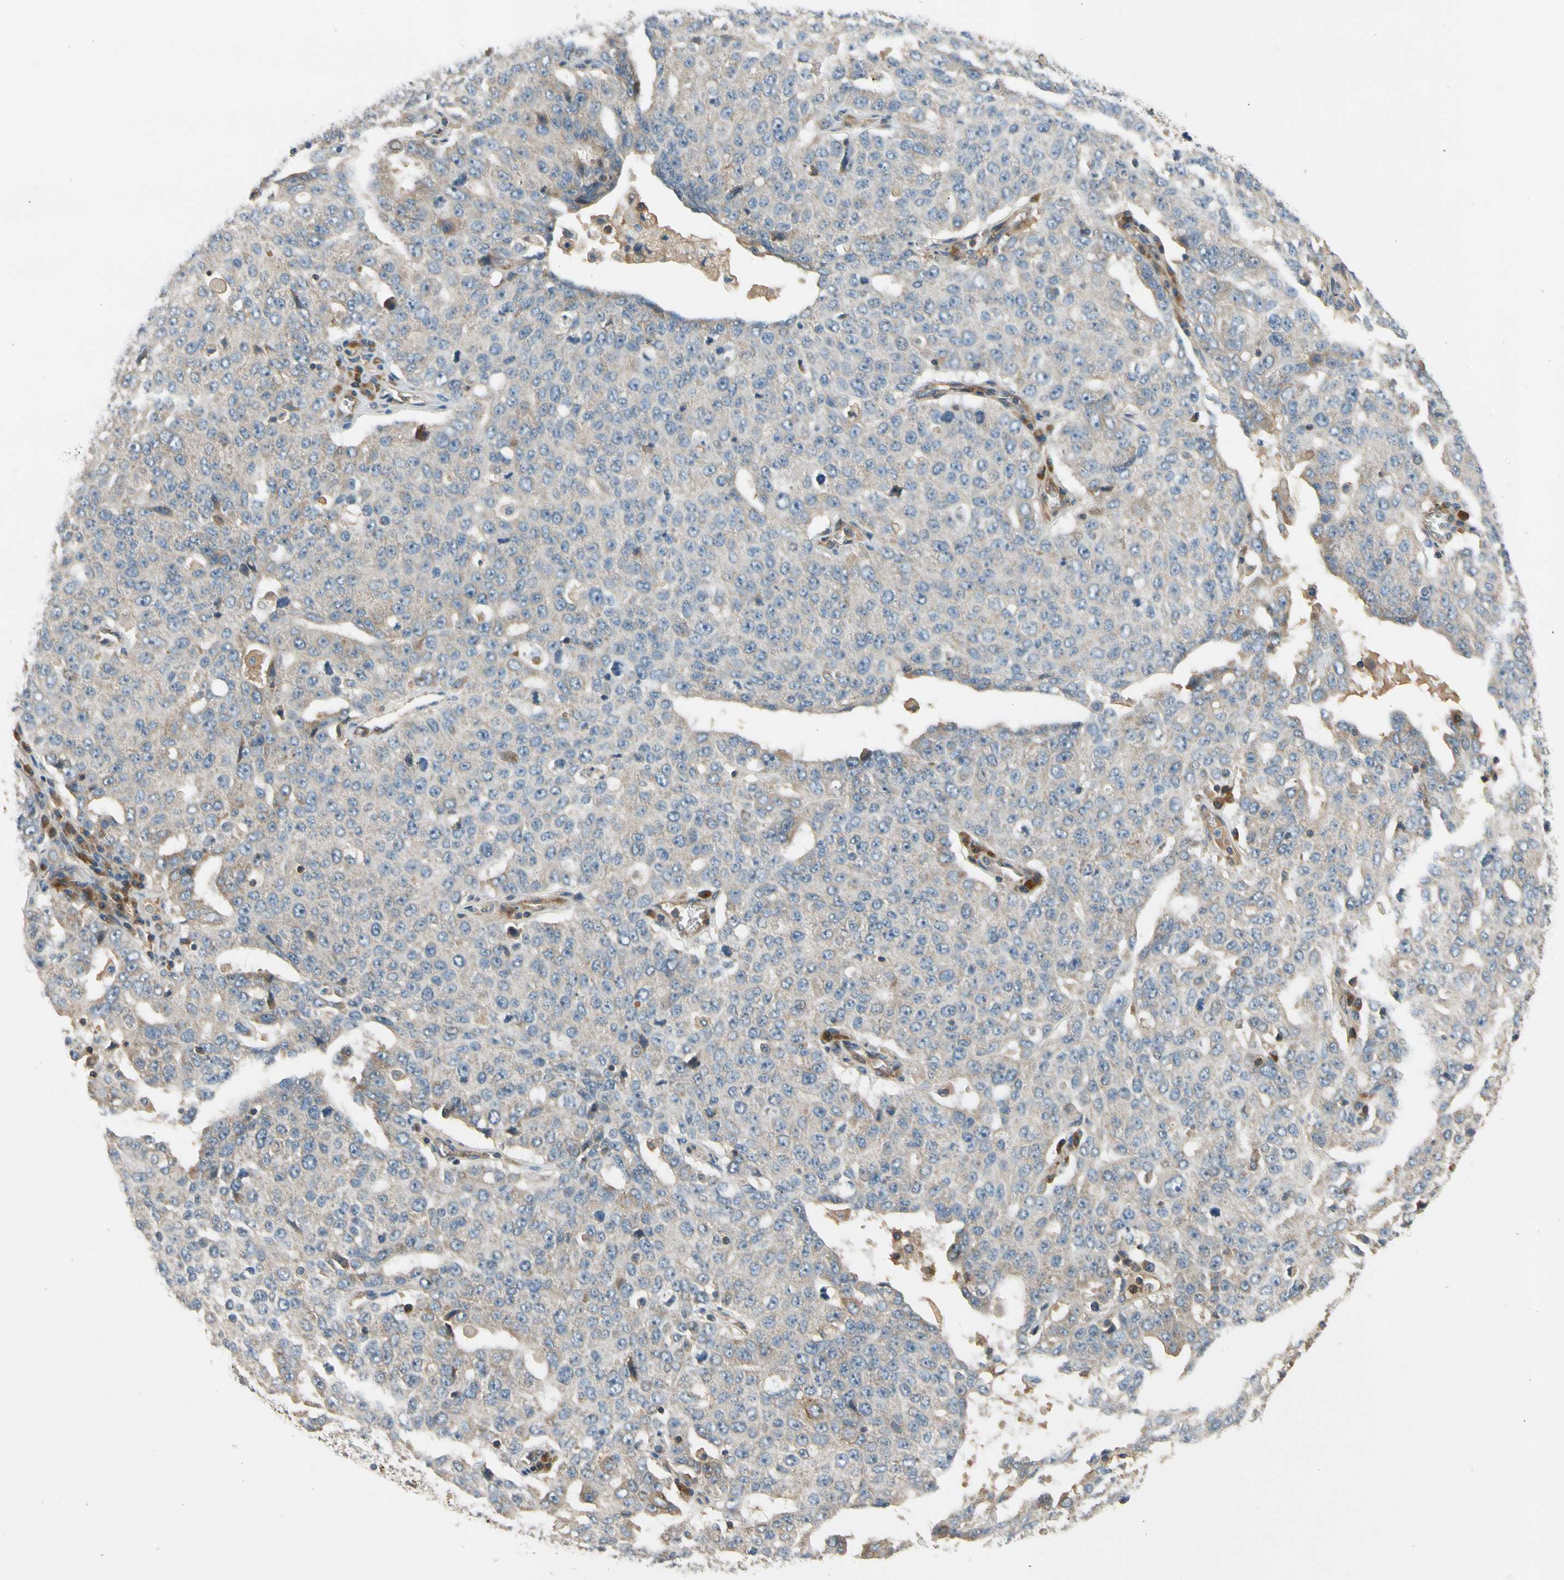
{"staining": {"intensity": "weak", "quantity": "25%-75%", "location": "cytoplasmic/membranous"}, "tissue": "ovarian cancer", "cell_type": "Tumor cells", "image_type": "cancer", "snomed": [{"axis": "morphology", "description": "Carcinoma, endometroid"}, {"axis": "topography", "description": "Ovary"}], "caption": "Brown immunohistochemical staining in human ovarian cancer (endometroid carcinoma) demonstrates weak cytoplasmic/membranous positivity in approximately 25%-75% of tumor cells. The staining was performed using DAB, with brown indicating positive protein expression. Nuclei are stained blue with hematoxylin.", "gene": "MST1R", "patient": {"sex": "female", "age": 62}}